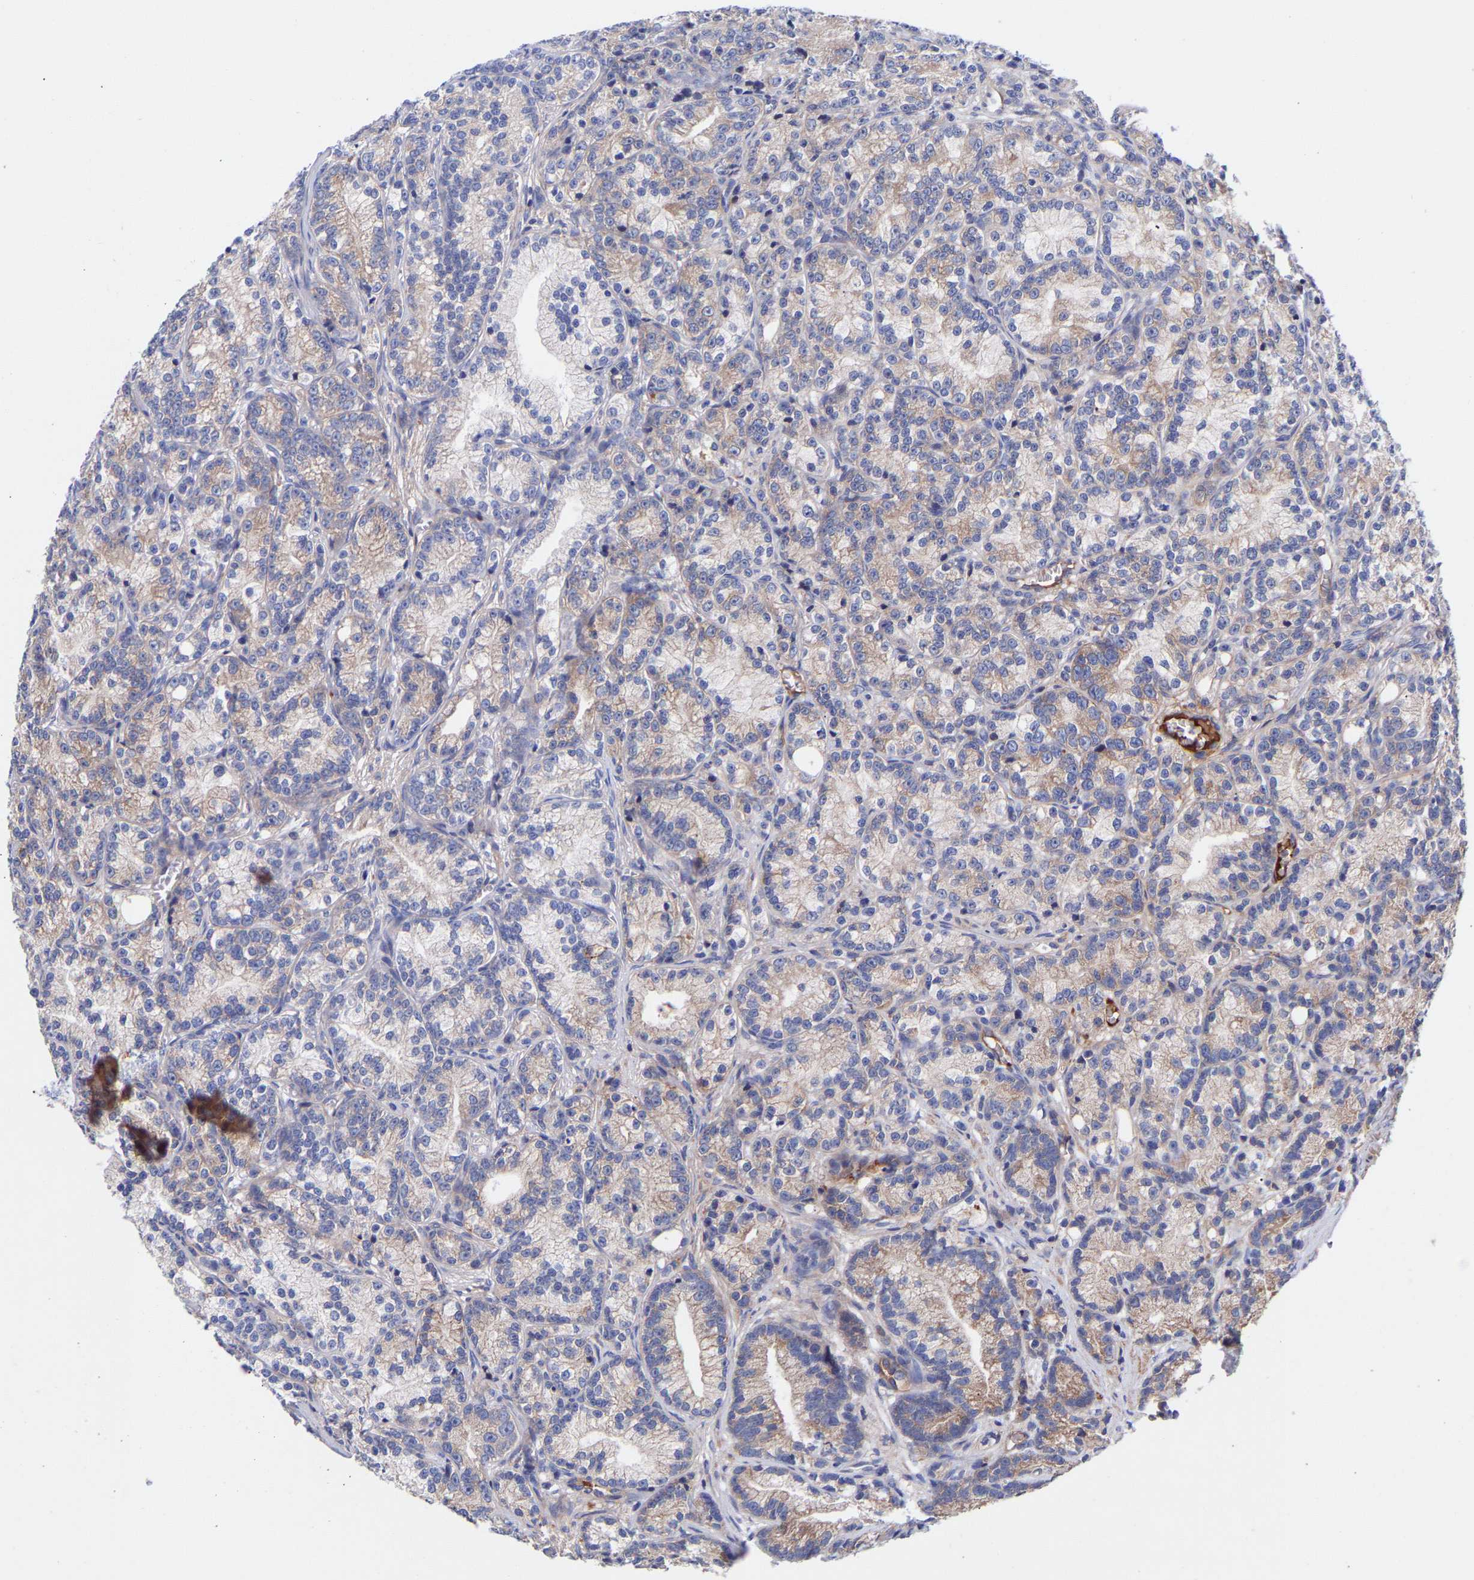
{"staining": {"intensity": "moderate", "quantity": "<25%", "location": "cytoplasmic/membranous"}, "tissue": "prostate cancer", "cell_type": "Tumor cells", "image_type": "cancer", "snomed": [{"axis": "morphology", "description": "Adenocarcinoma, Low grade"}, {"axis": "topography", "description": "Prostate"}], "caption": "This is an image of immunohistochemistry (IHC) staining of low-grade adenocarcinoma (prostate), which shows moderate staining in the cytoplasmic/membranous of tumor cells.", "gene": "AIMP2", "patient": {"sex": "male", "age": 89}}